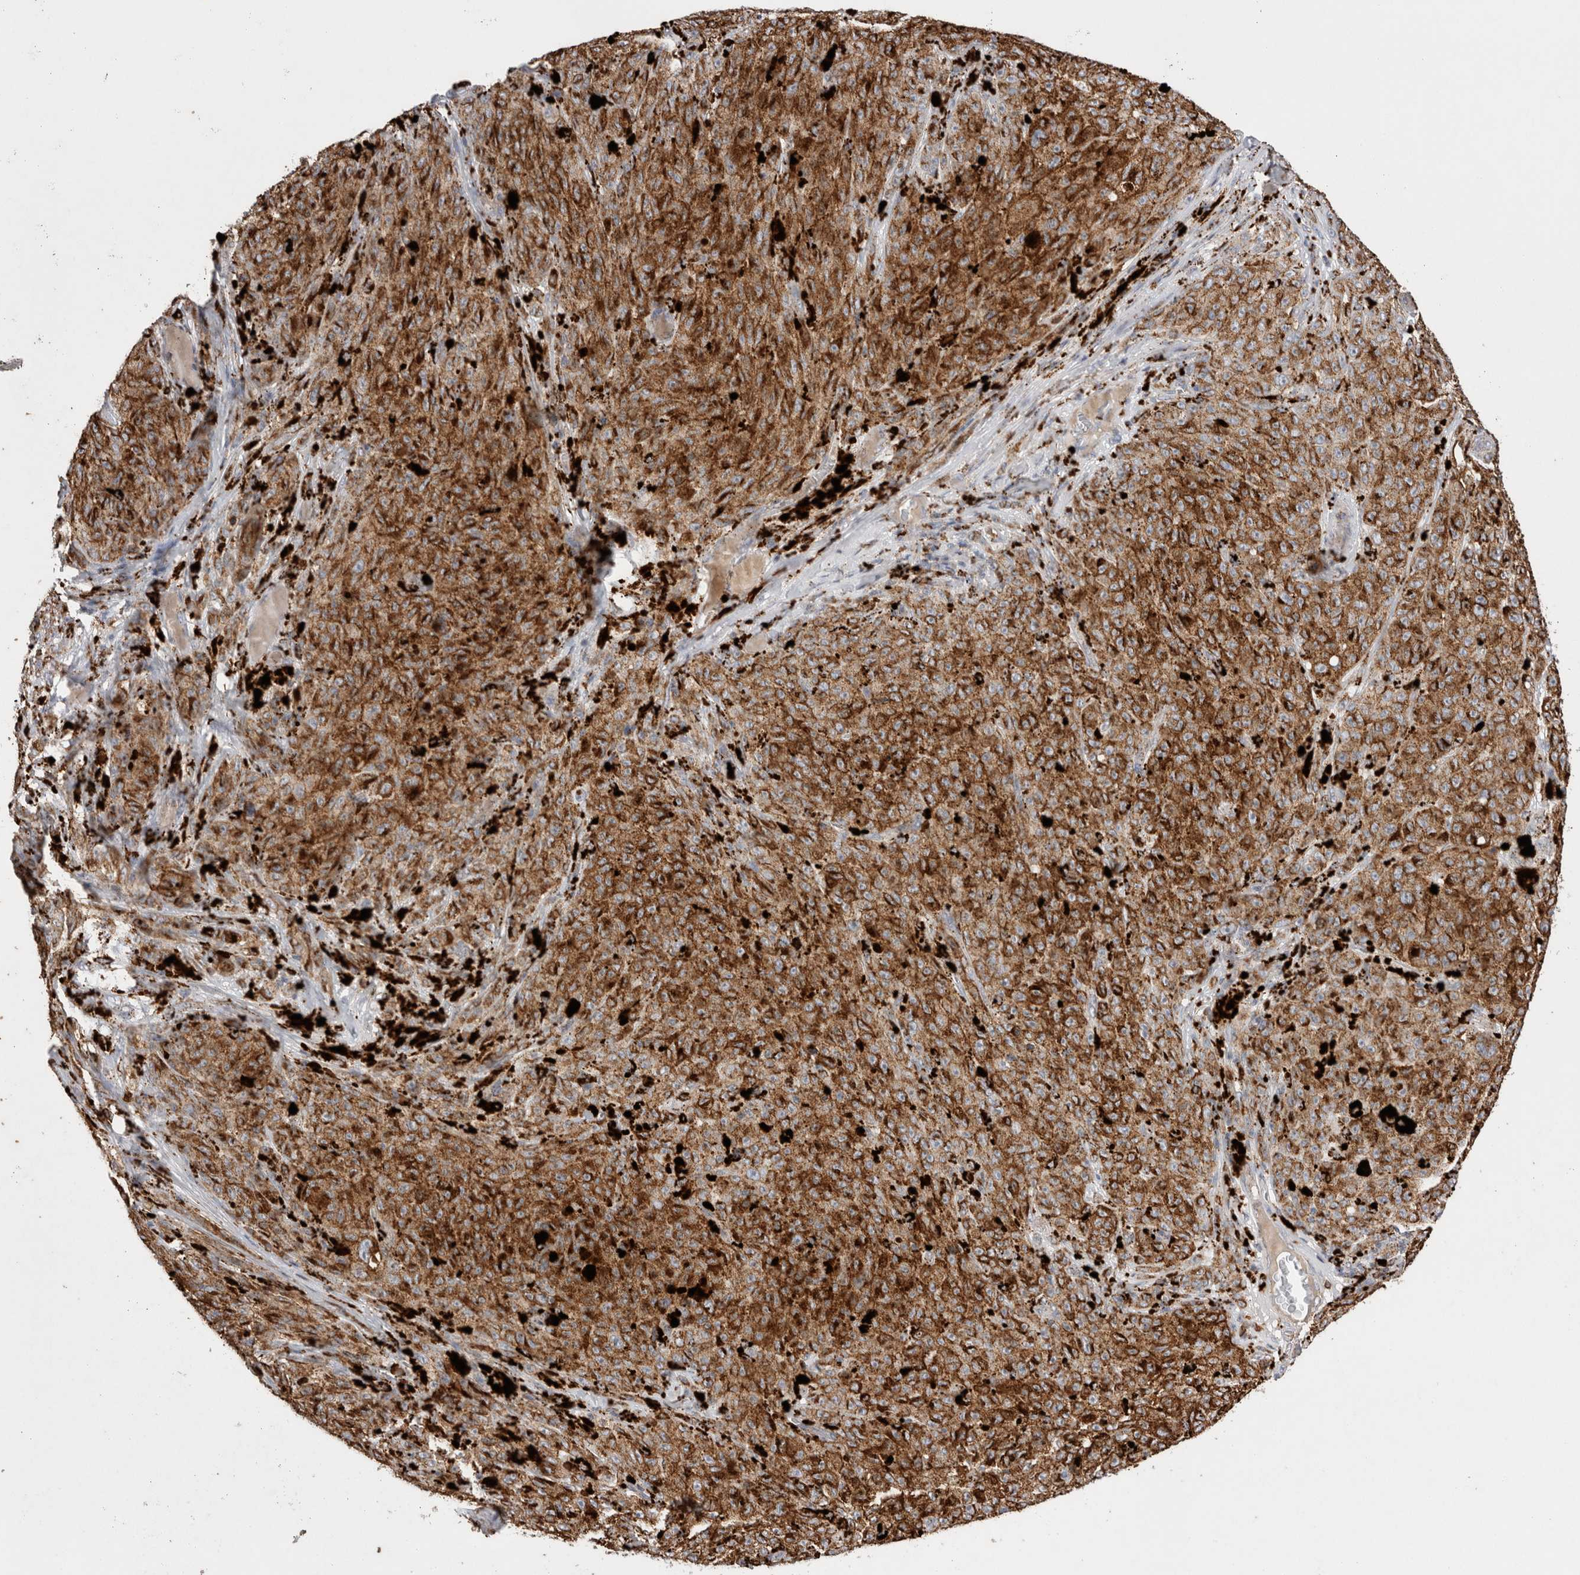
{"staining": {"intensity": "strong", "quantity": ">75%", "location": "cytoplasmic/membranous"}, "tissue": "melanoma", "cell_type": "Tumor cells", "image_type": "cancer", "snomed": [{"axis": "morphology", "description": "Malignant melanoma, NOS"}, {"axis": "topography", "description": "Skin"}], "caption": "Malignant melanoma stained with DAB IHC exhibits high levels of strong cytoplasmic/membranous positivity in approximately >75% of tumor cells. The staining was performed using DAB (3,3'-diaminobenzidine), with brown indicating positive protein expression. Nuclei are stained blue with hematoxylin.", "gene": "CTSA", "patient": {"sex": "female", "age": 82}}